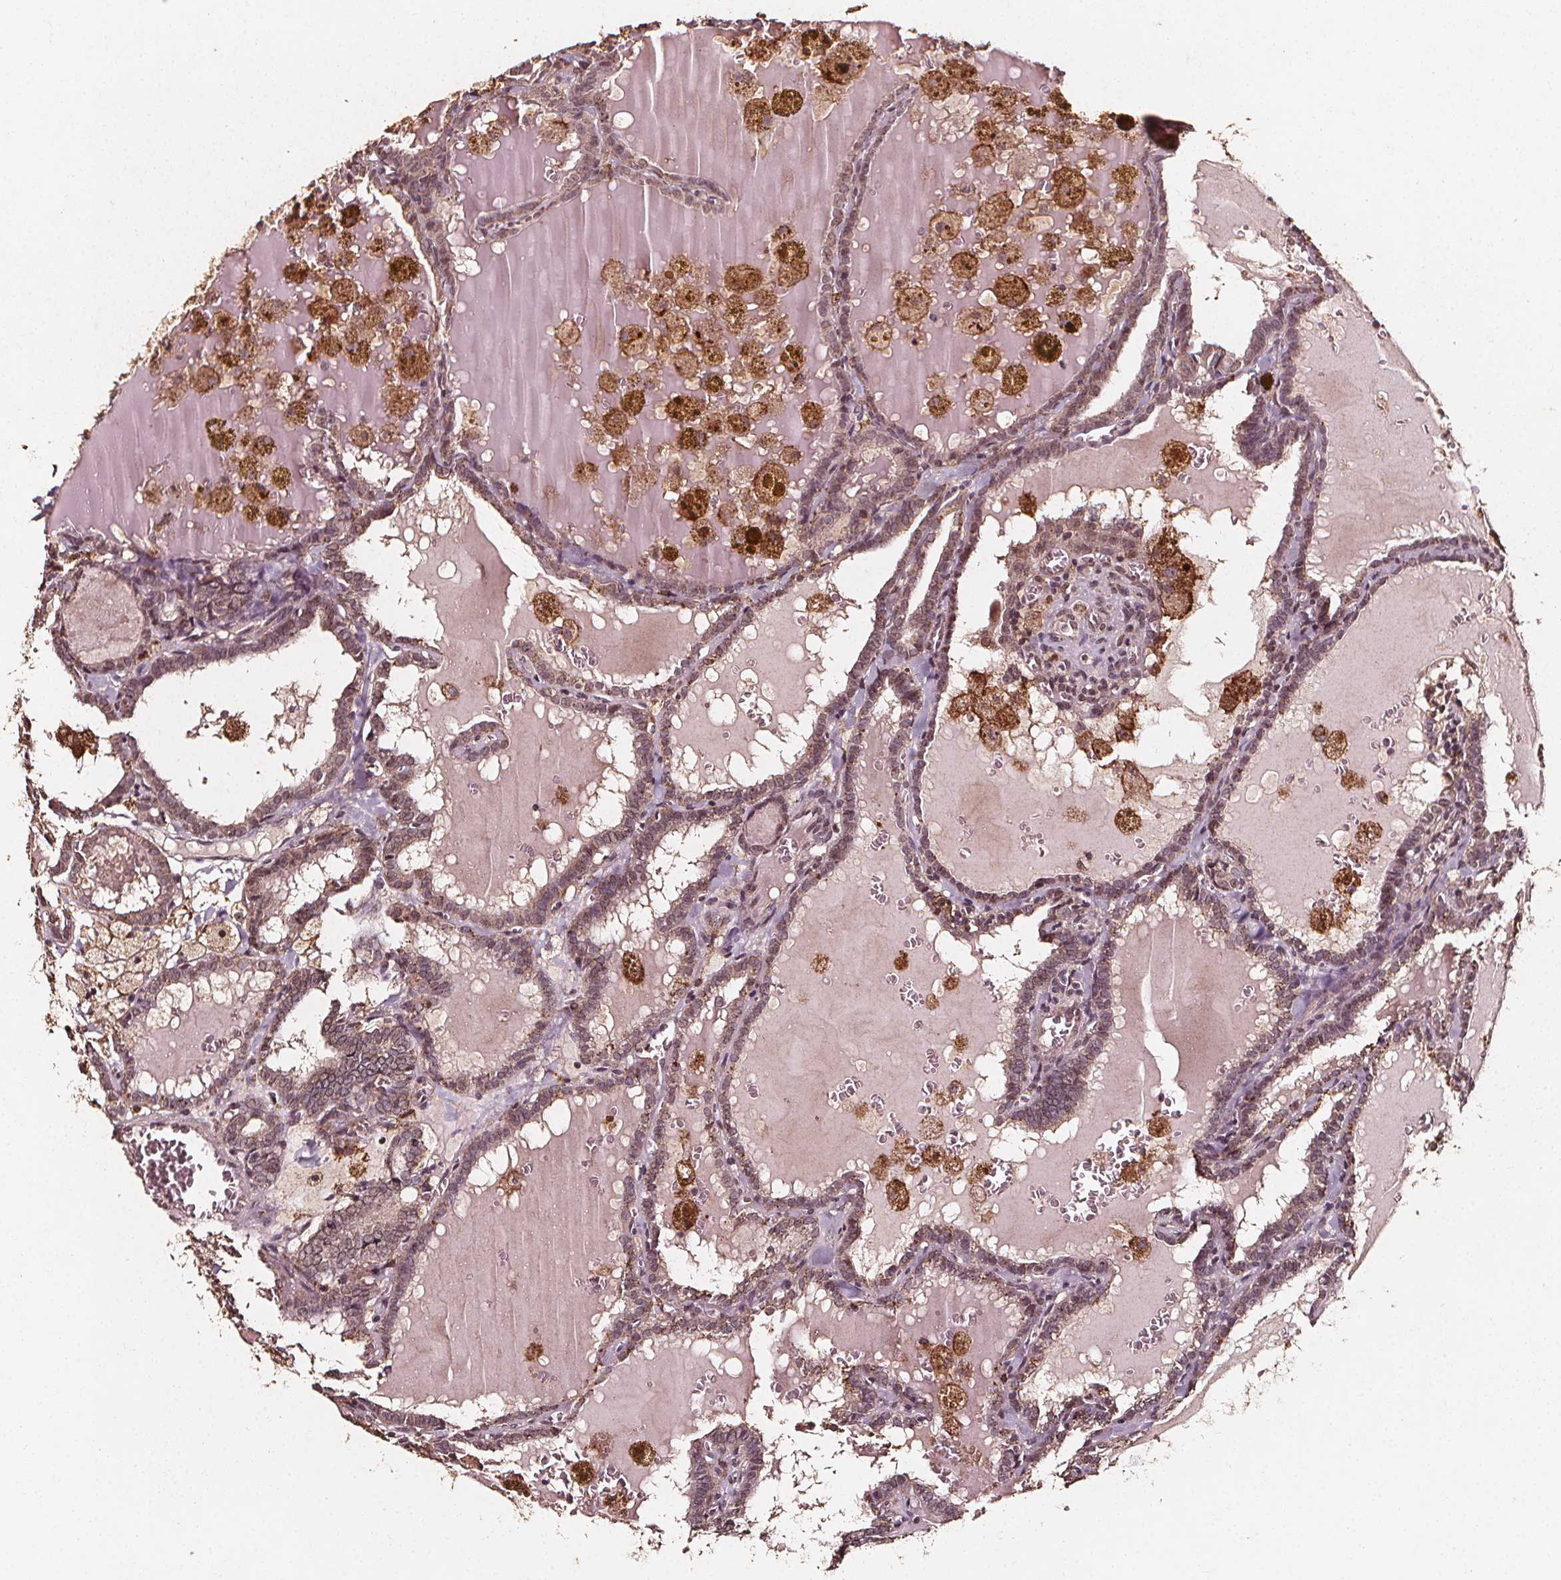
{"staining": {"intensity": "weak", "quantity": ">75%", "location": "cytoplasmic/membranous,nuclear"}, "tissue": "thyroid cancer", "cell_type": "Tumor cells", "image_type": "cancer", "snomed": [{"axis": "morphology", "description": "Papillary adenocarcinoma, NOS"}, {"axis": "topography", "description": "Thyroid gland"}], "caption": "Thyroid cancer (papillary adenocarcinoma) stained for a protein demonstrates weak cytoplasmic/membranous and nuclear positivity in tumor cells. (brown staining indicates protein expression, while blue staining denotes nuclei).", "gene": "ABCA1", "patient": {"sex": "female", "age": 39}}